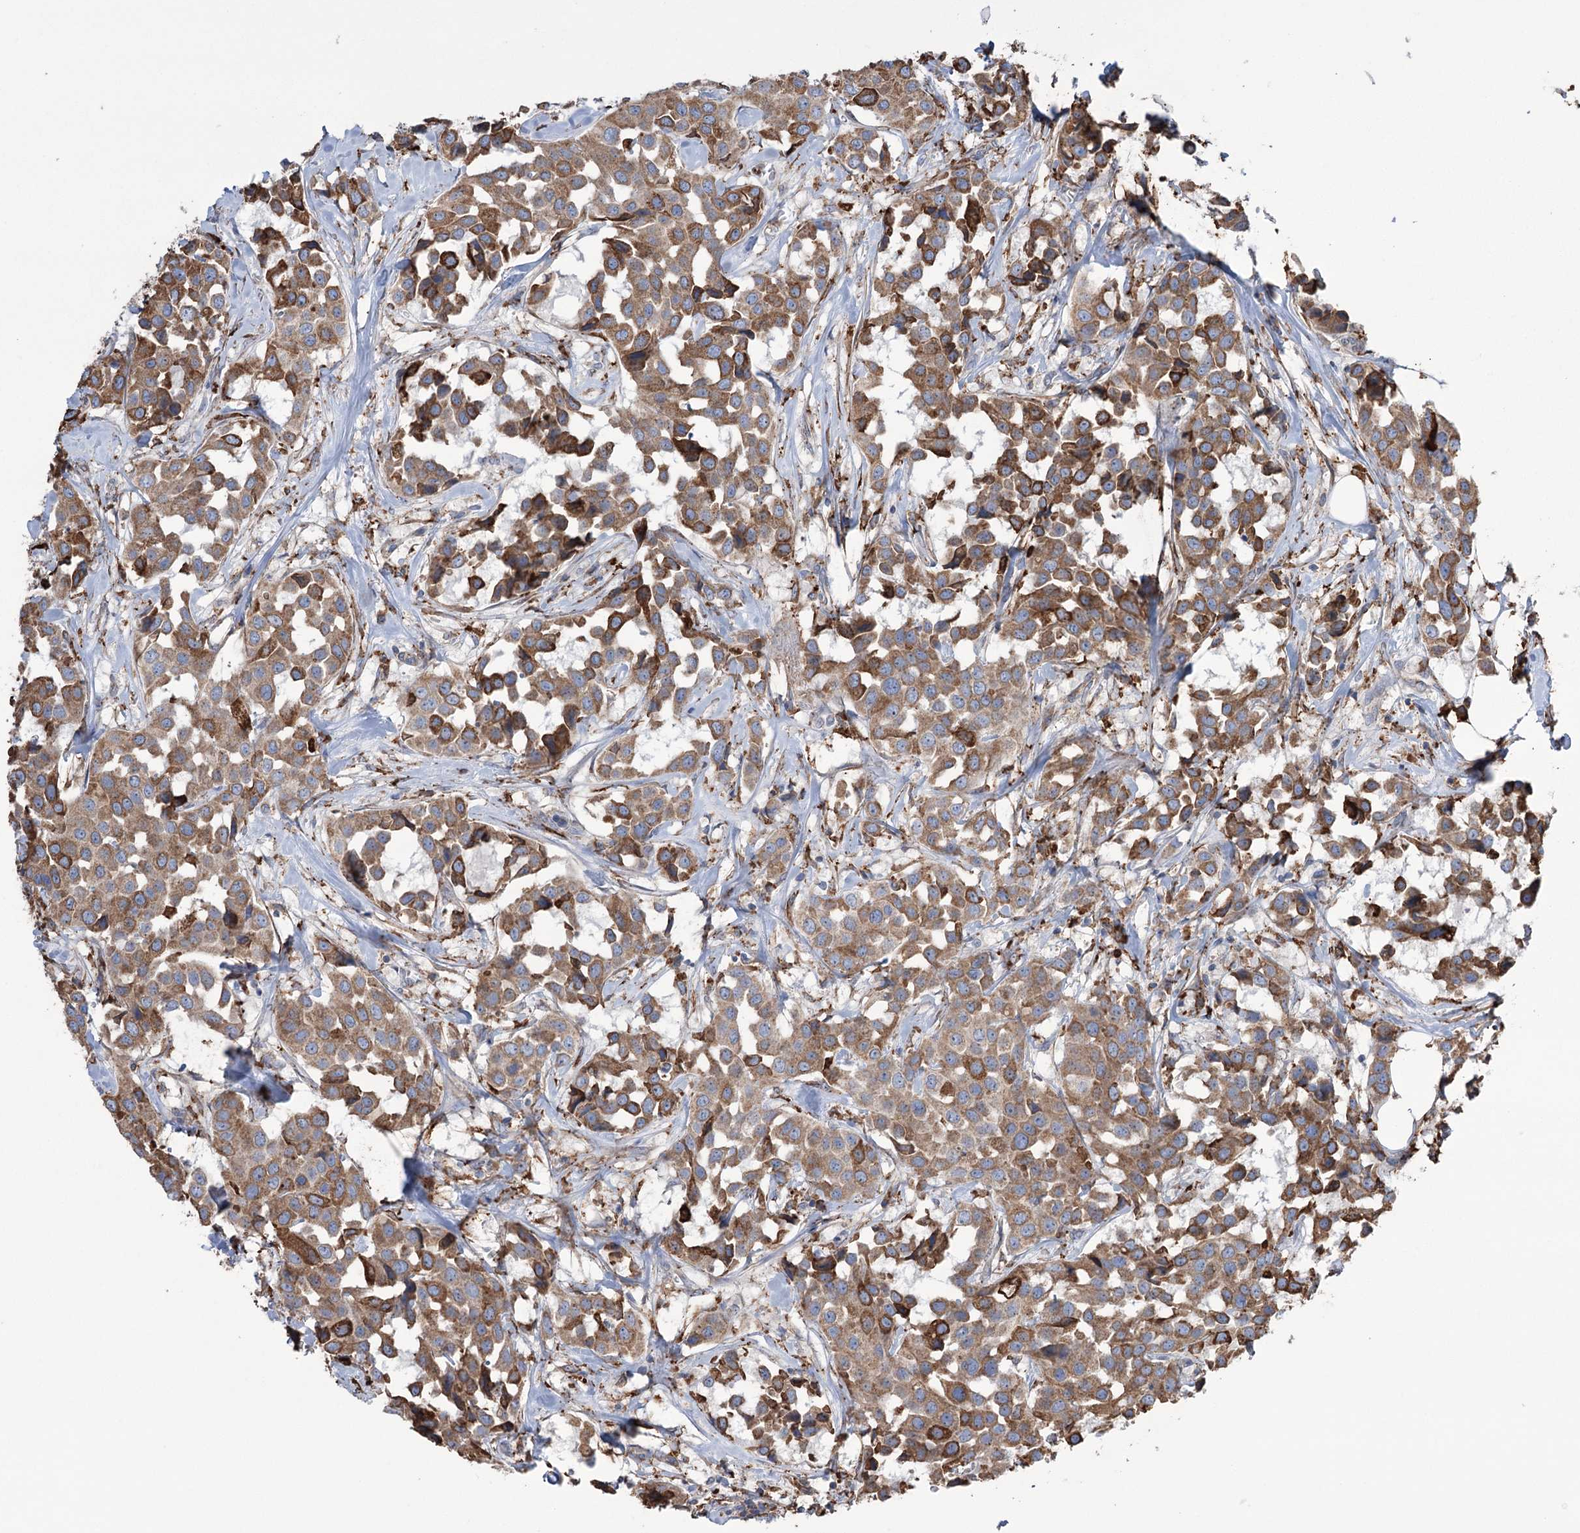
{"staining": {"intensity": "moderate", "quantity": ">75%", "location": "cytoplasmic/membranous"}, "tissue": "breast cancer", "cell_type": "Tumor cells", "image_type": "cancer", "snomed": [{"axis": "morphology", "description": "Duct carcinoma"}, {"axis": "topography", "description": "Breast"}], "caption": "Immunohistochemistry histopathology image of human breast cancer (intraductal carcinoma) stained for a protein (brown), which shows medium levels of moderate cytoplasmic/membranous expression in about >75% of tumor cells.", "gene": "TRIM71", "patient": {"sex": "female", "age": 80}}